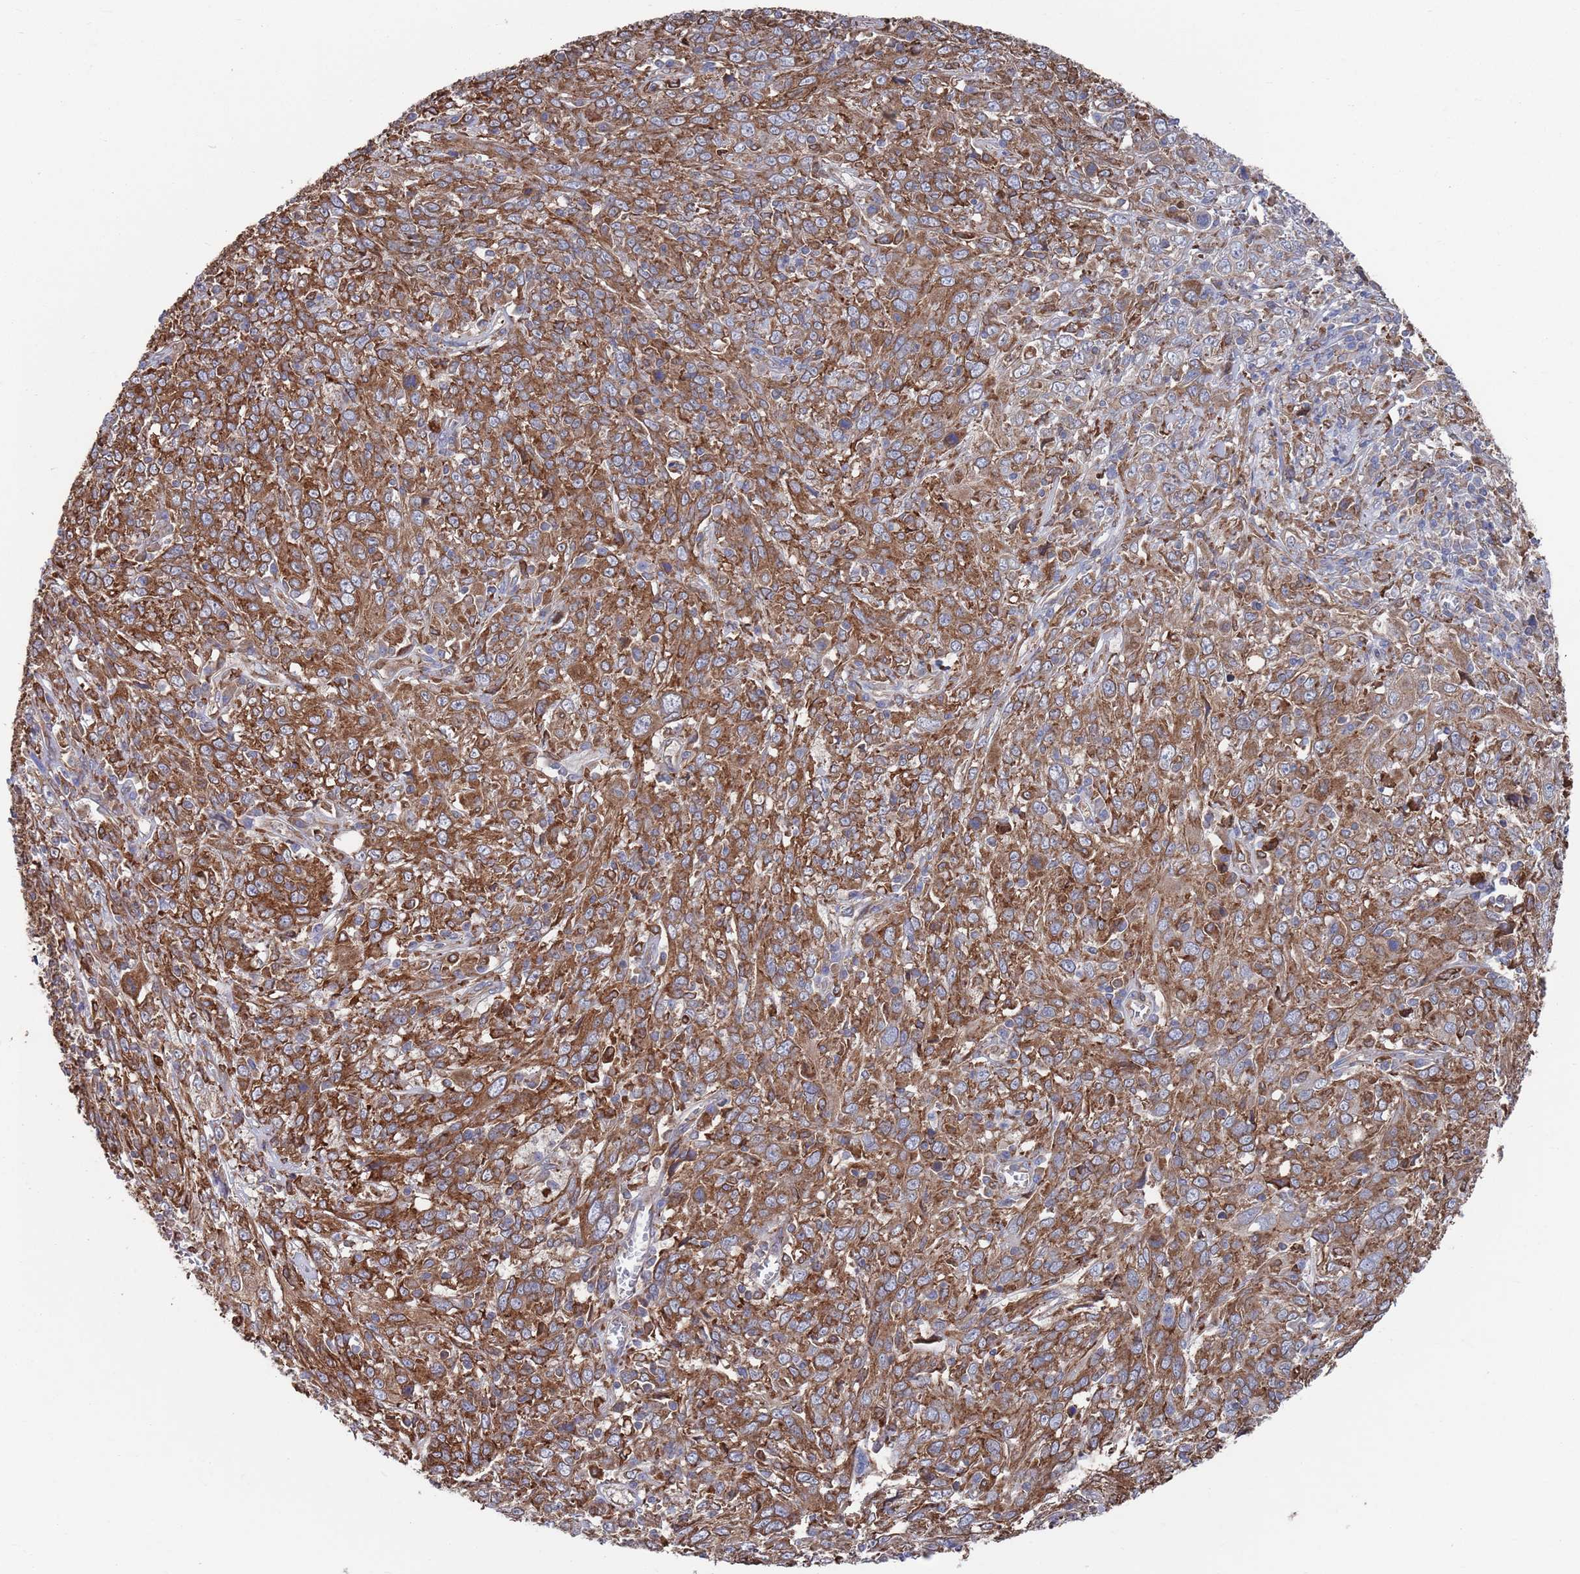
{"staining": {"intensity": "moderate", "quantity": ">75%", "location": "cytoplasmic/membranous"}, "tissue": "cervical cancer", "cell_type": "Tumor cells", "image_type": "cancer", "snomed": [{"axis": "morphology", "description": "Squamous cell carcinoma, NOS"}, {"axis": "topography", "description": "Cervix"}], "caption": "Protein staining of cervical cancer (squamous cell carcinoma) tissue demonstrates moderate cytoplasmic/membranous expression in approximately >75% of tumor cells. (DAB IHC with brightfield microscopy, high magnification).", "gene": "GID8", "patient": {"sex": "female", "age": 46}}